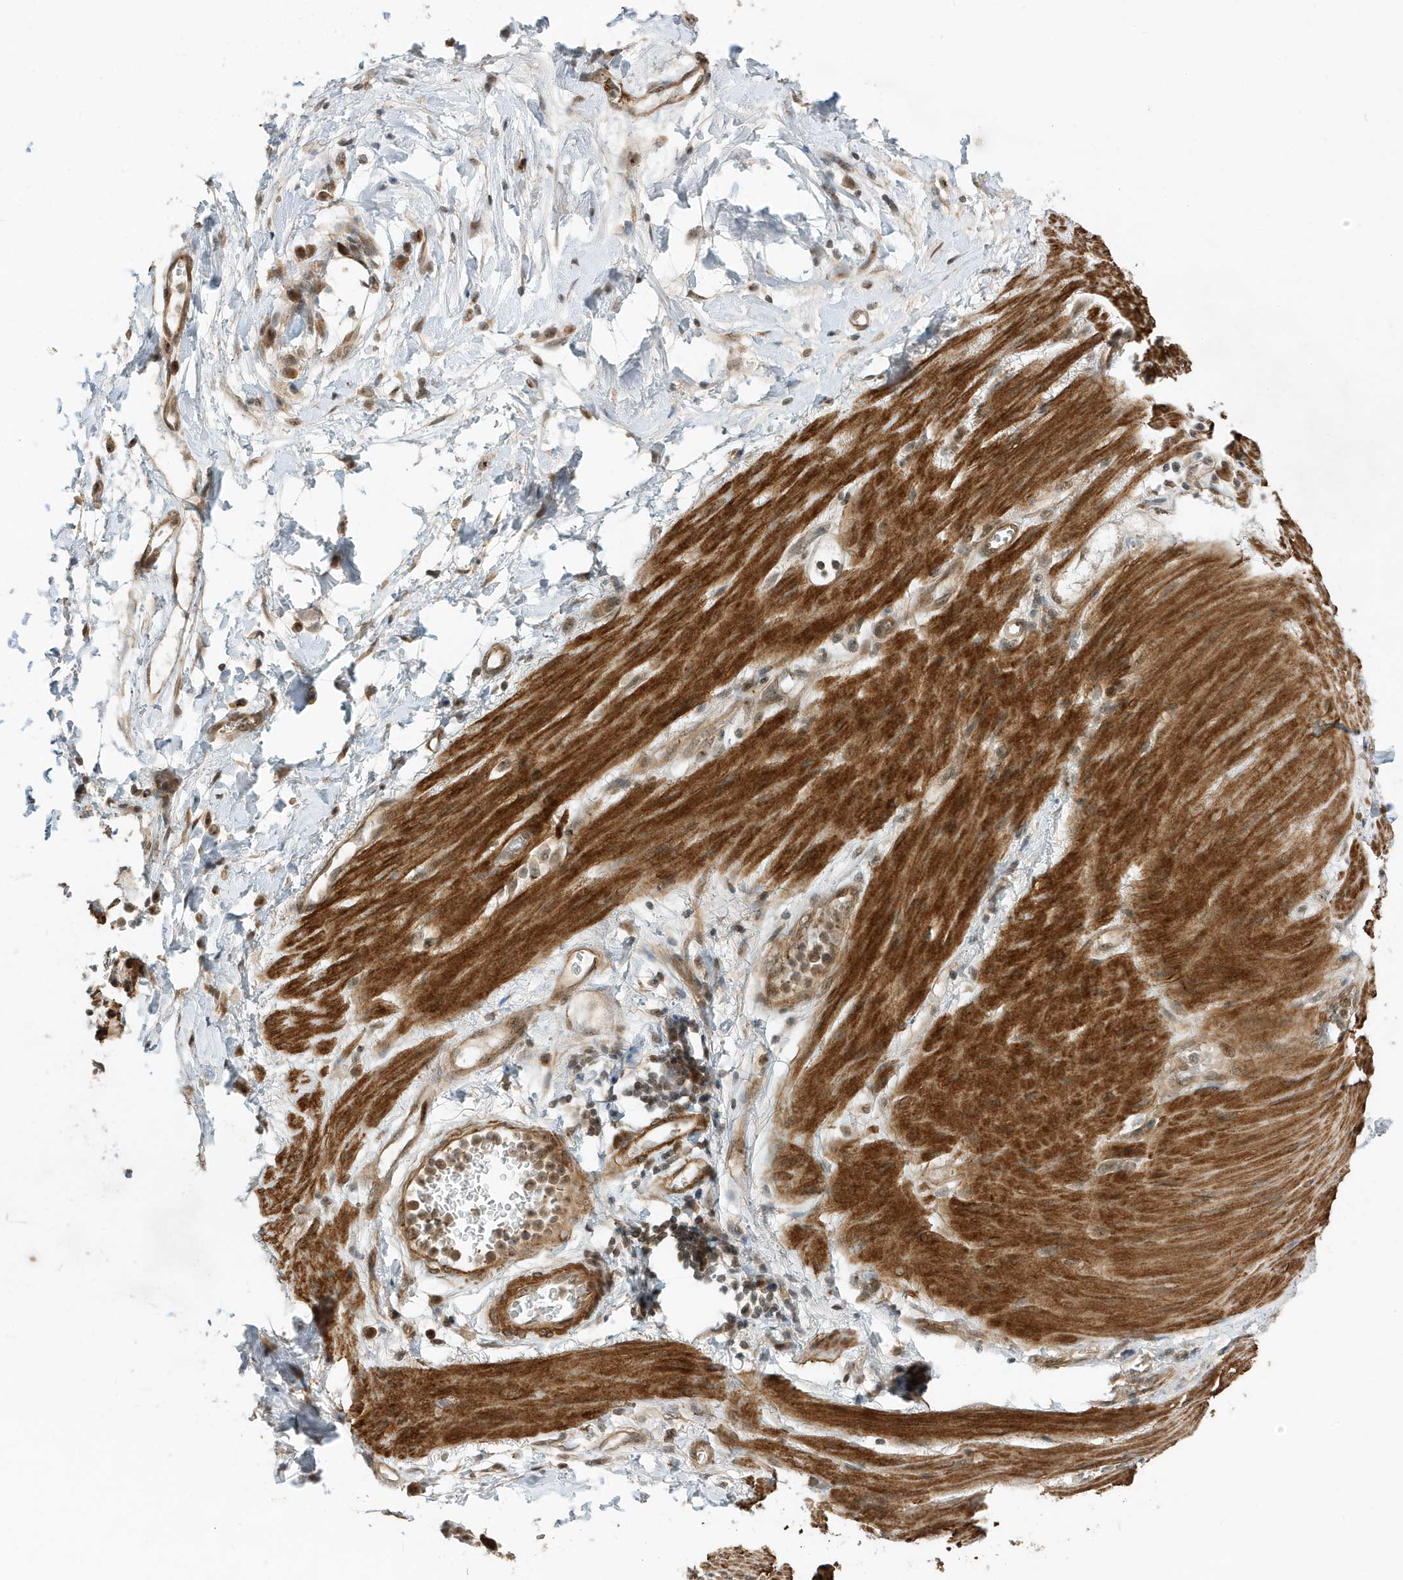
{"staining": {"intensity": "weak", "quantity": "<25%", "location": "nuclear"}, "tissue": "stomach cancer", "cell_type": "Tumor cells", "image_type": "cancer", "snomed": [{"axis": "morphology", "description": "Adenocarcinoma, NOS"}, {"axis": "topography", "description": "Stomach"}], "caption": "DAB immunohistochemical staining of human stomach cancer (adenocarcinoma) displays no significant expression in tumor cells. (Brightfield microscopy of DAB (3,3'-diaminobenzidine) IHC at high magnification).", "gene": "MAST3", "patient": {"sex": "female", "age": 73}}